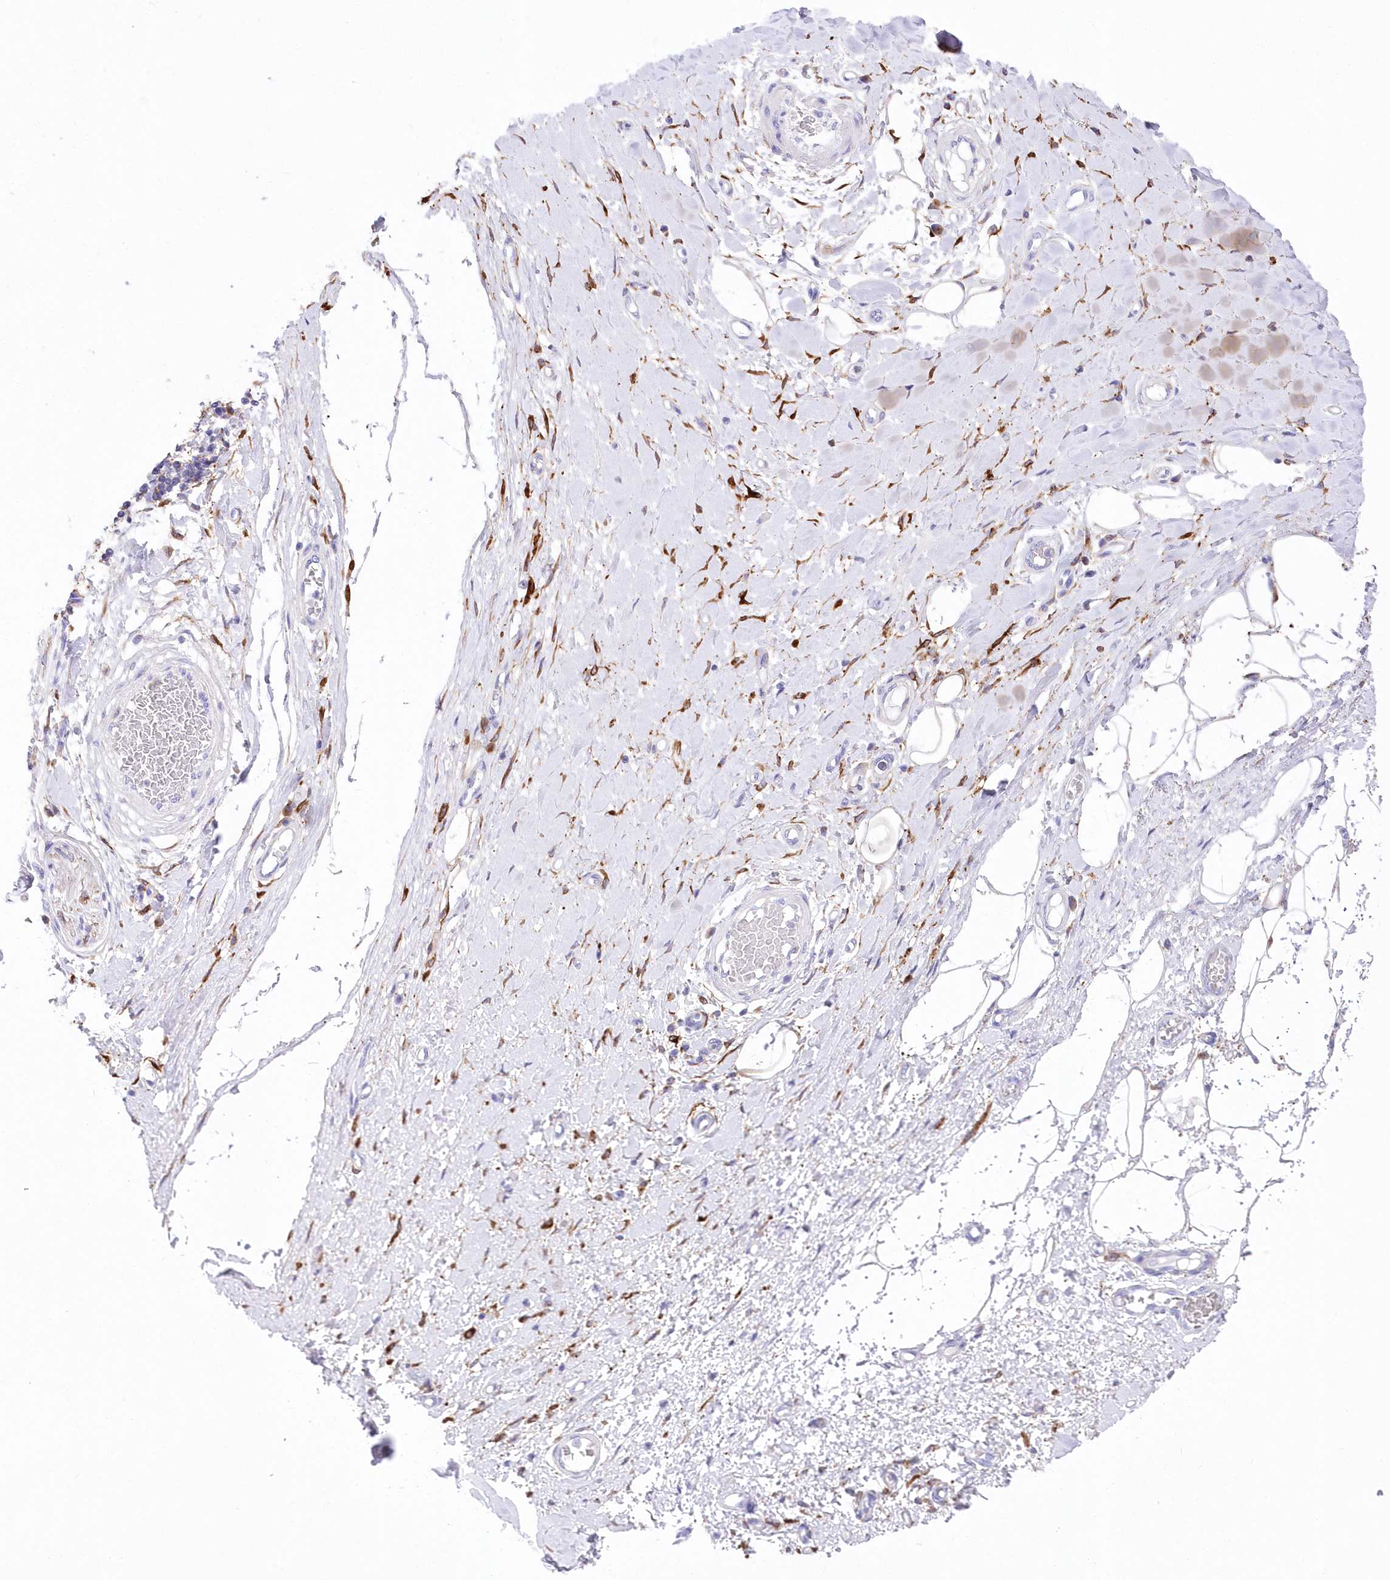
{"staining": {"intensity": "negative", "quantity": "none", "location": "none"}, "tissue": "adipose tissue", "cell_type": "Adipocytes", "image_type": "normal", "snomed": [{"axis": "morphology", "description": "Normal tissue, NOS"}, {"axis": "morphology", "description": "Adenocarcinoma, NOS"}, {"axis": "topography", "description": "Esophagus"}, {"axis": "topography", "description": "Stomach, upper"}, {"axis": "topography", "description": "Peripheral nerve tissue"}], "caption": "A histopathology image of adipose tissue stained for a protein demonstrates no brown staining in adipocytes.", "gene": "DNAJC19", "patient": {"sex": "male", "age": 62}}